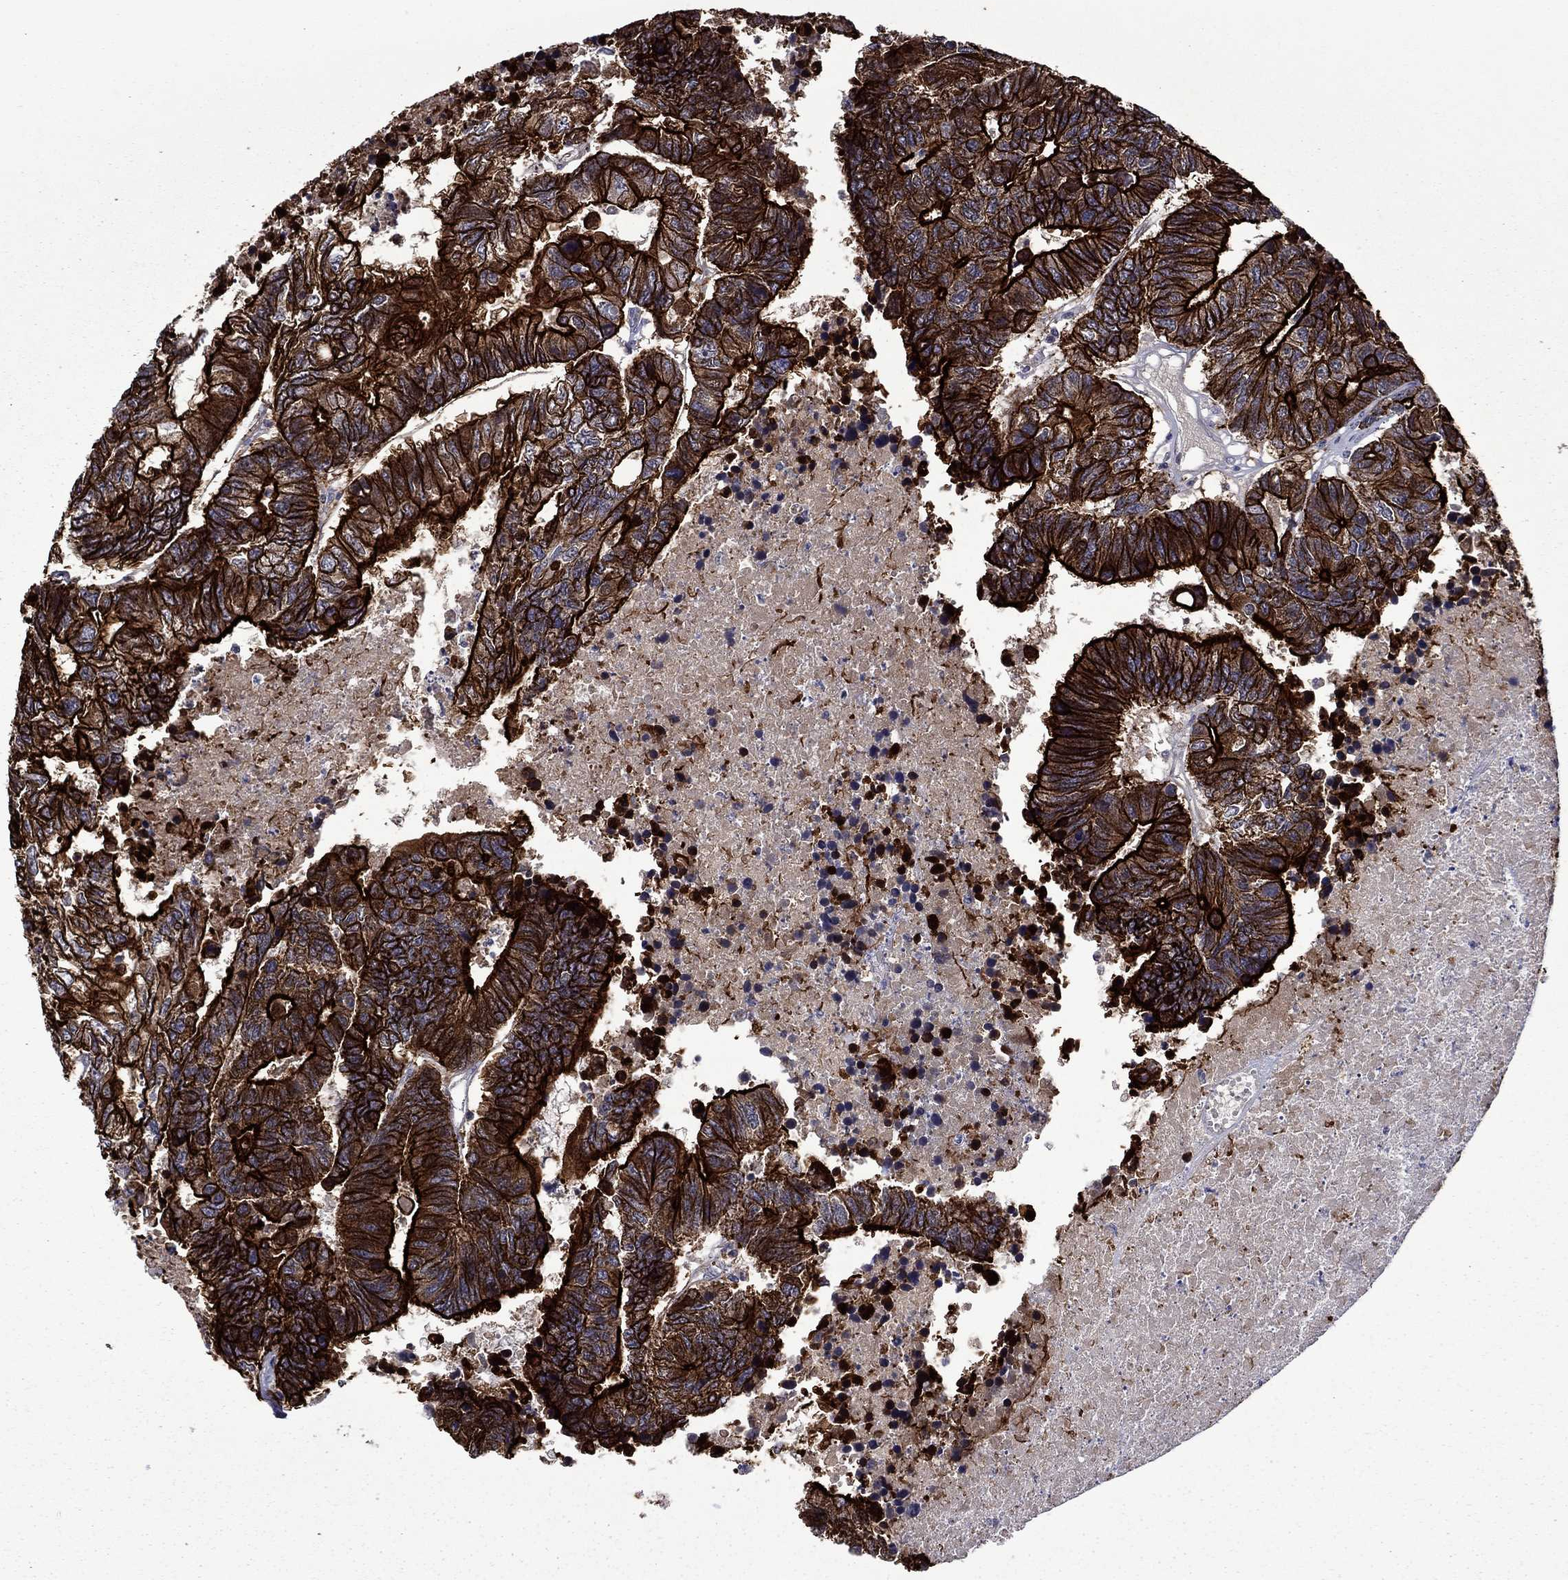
{"staining": {"intensity": "strong", "quantity": ">75%", "location": "cytoplasmic/membranous"}, "tissue": "colorectal cancer", "cell_type": "Tumor cells", "image_type": "cancer", "snomed": [{"axis": "morphology", "description": "Adenocarcinoma, NOS"}, {"axis": "topography", "description": "Colon"}], "caption": "Approximately >75% of tumor cells in human adenocarcinoma (colorectal) display strong cytoplasmic/membranous protein staining as visualized by brown immunohistochemical staining.", "gene": "LMO7", "patient": {"sex": "female", "age": 48}}